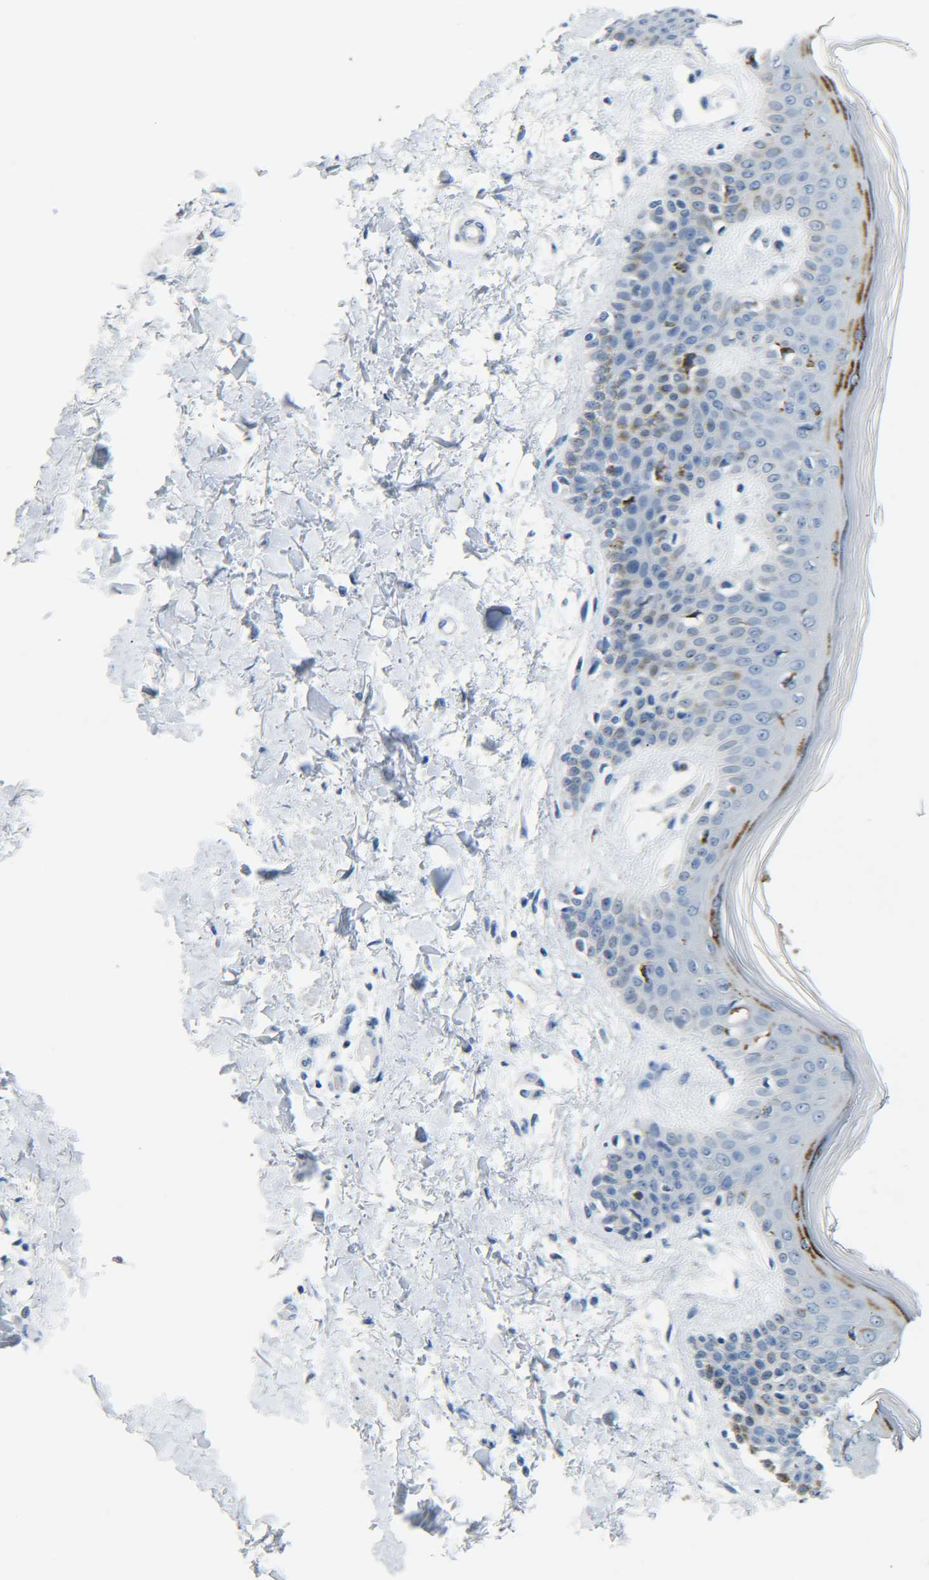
{"staining": {"intensity": "negative", "quantity": "none", "location": "none"}, "tissue": "skin", "cell_type": "Fibroblasts", "image_type": "normal", "snomed": [{"axis": "morphology", "description": "Normal tissue, NOS"}, {"axis": "topography", "description": "Skin"}], "caption": "Human skin stained for a protein using immunohistochemistry (IHC) shows no staining in fibroblasts.", "gene": "C15orf48", "patient": {"sex": "male", "age": 53}}